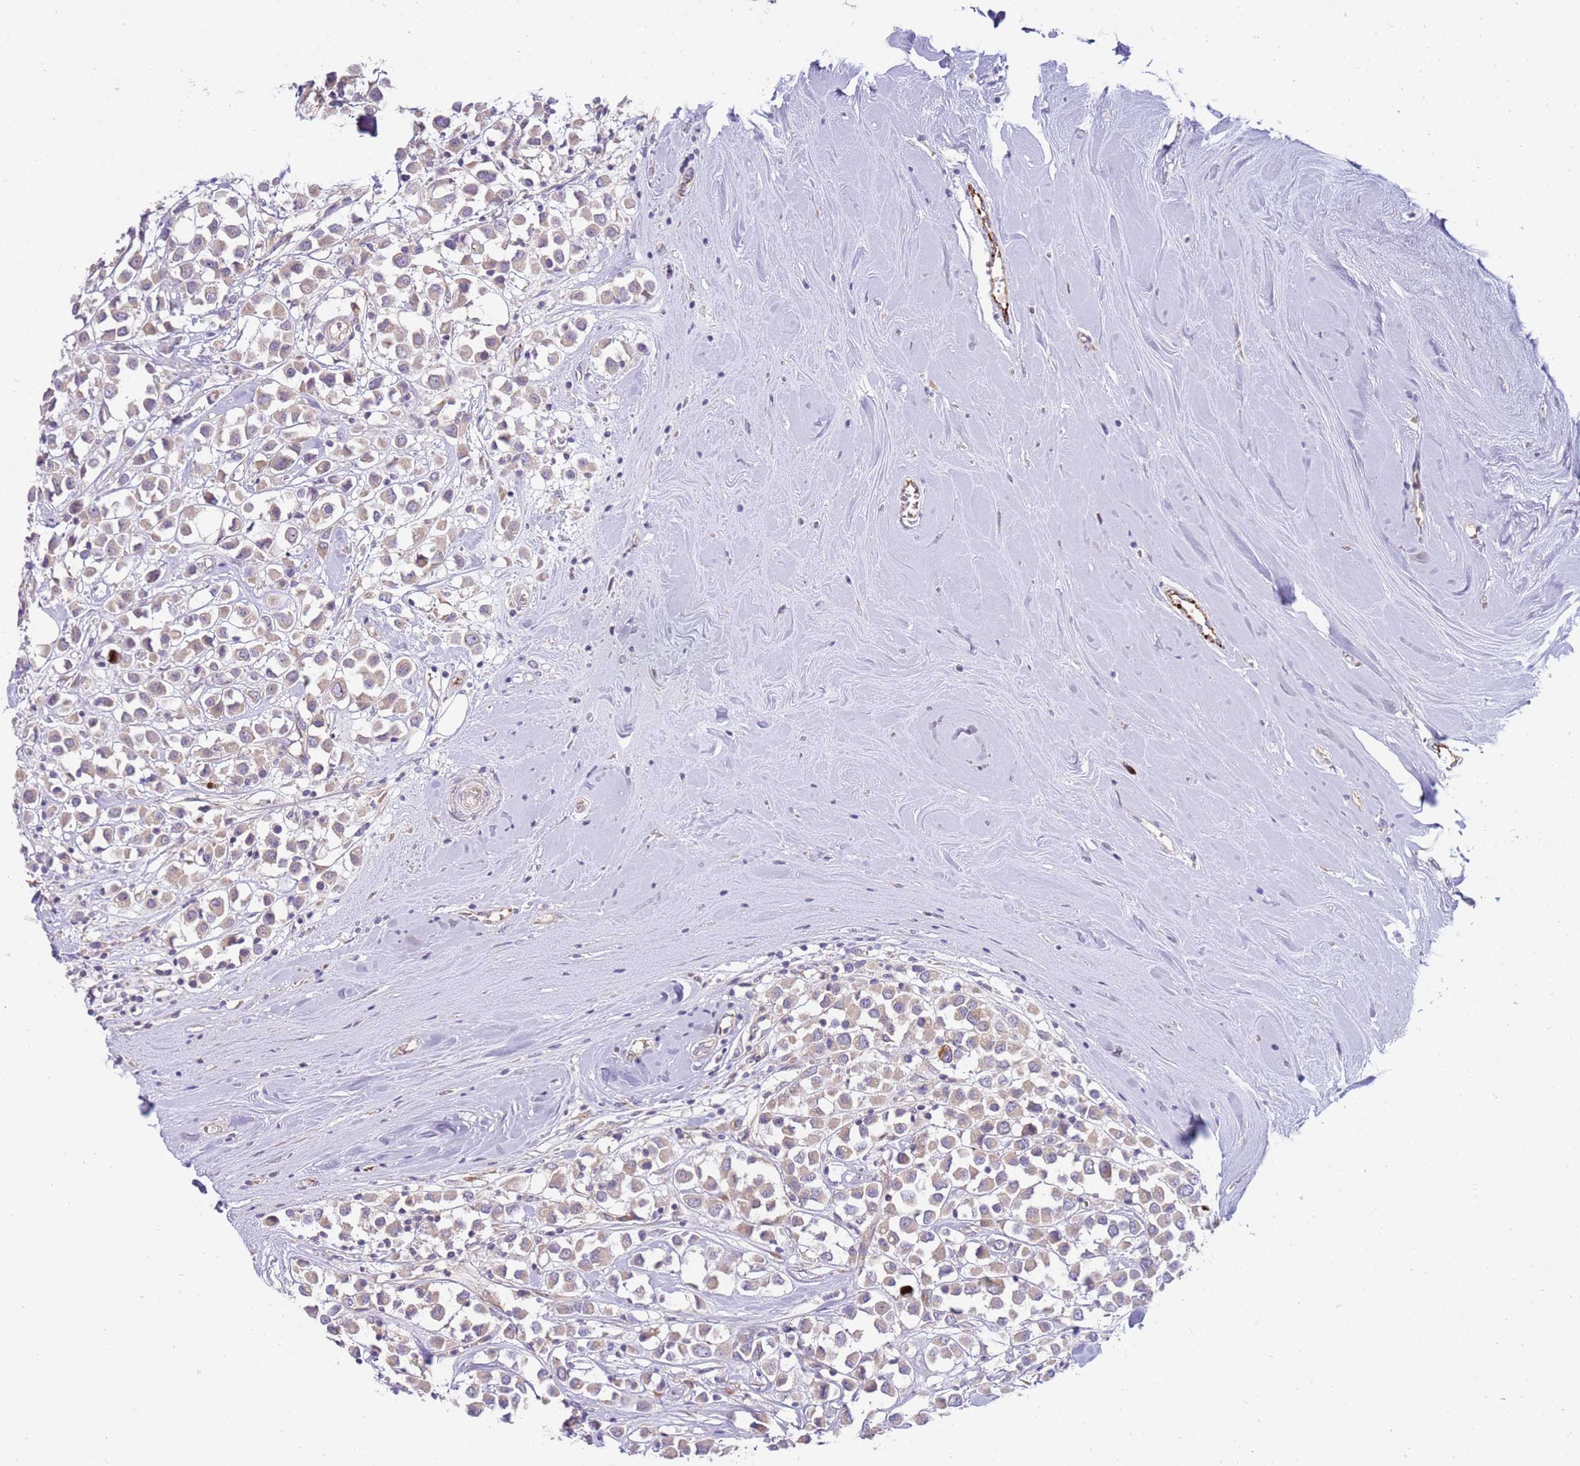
{"staining": {"intensity": "weak", "quantity": "25%-75%", "location": "cytoplasmic/membranous"}, "tissue": "breast cancer", "cell_type": "Tumor cells", "image_type": "cancer", "snomed": [{"axis": "morphology", "description": "Duct carcinoma"}, {"axis": "topography", "description": "Breast"}], "caption": "Protein staining by immunohistochemistry demonstrates weak cytoplasmic/membranous positivity in approximately 25%-75% of tumor cells in breast cancer.", "gene": "NMUR2", "patient": {"sex": "female", "age": 61}}